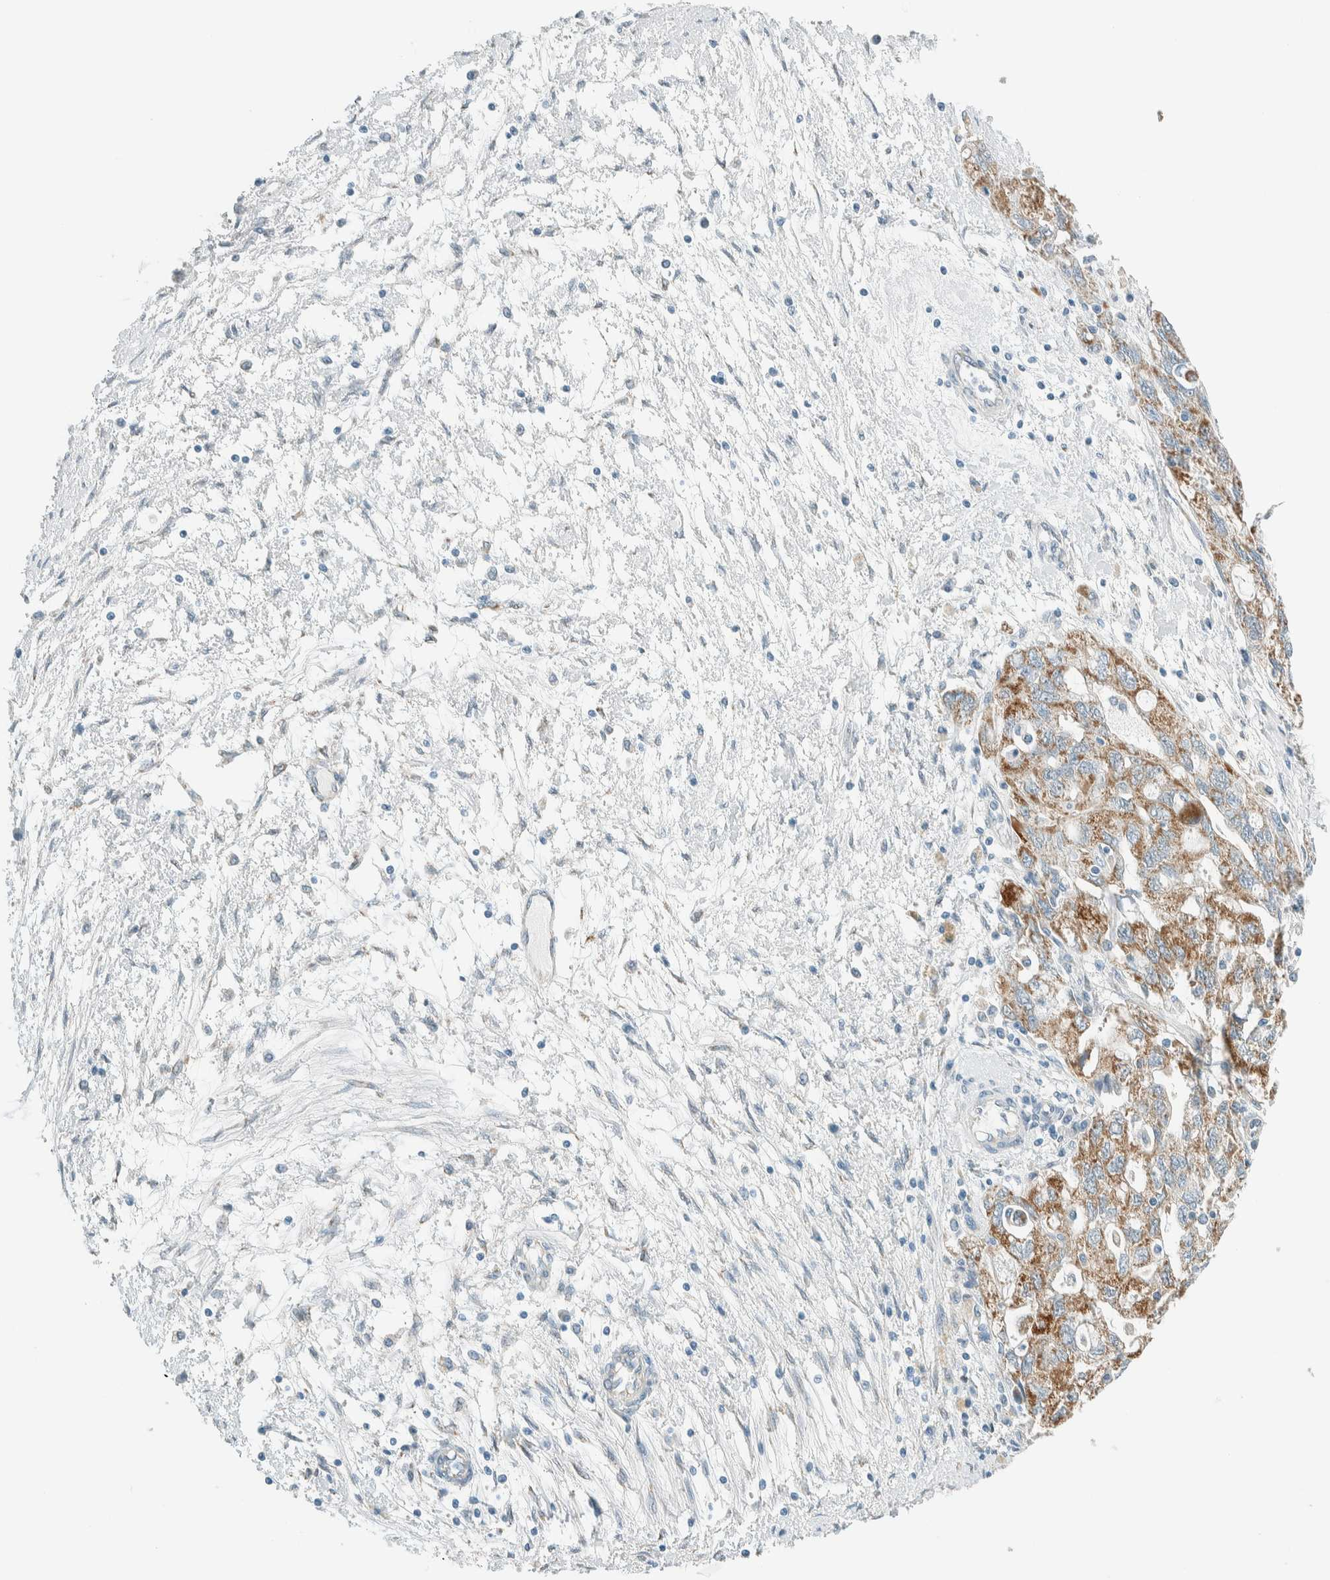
{"staining": {"intensity": "moderate", "quantity": ">75%", "location": "cytoplasmic/membranous"}, "tissue": "ovarian cancer", "cell_type": "Tumor cells", "image_type": "cancer", "snomed": [{"axis": "morphology", "description": "Carcinoma, NOS"}, {"axis": "morphology", "description": "Cystadenocarcinoma, serous, NOS"}, {"axis": "topography", "description": "Ovary"}], "caption": "IHC image of neoplastic tissue: human ovarian cancer stained using immunohistochemistry demonstrates medium levels of moderate protein expression localized specifically in the cytoplasmic/membranous of tumor cells, appearing as a cytoplasmic/membranous brown color.", "gene": "ALDH7A1", "patient": {"sex": "female", "age": 69}}